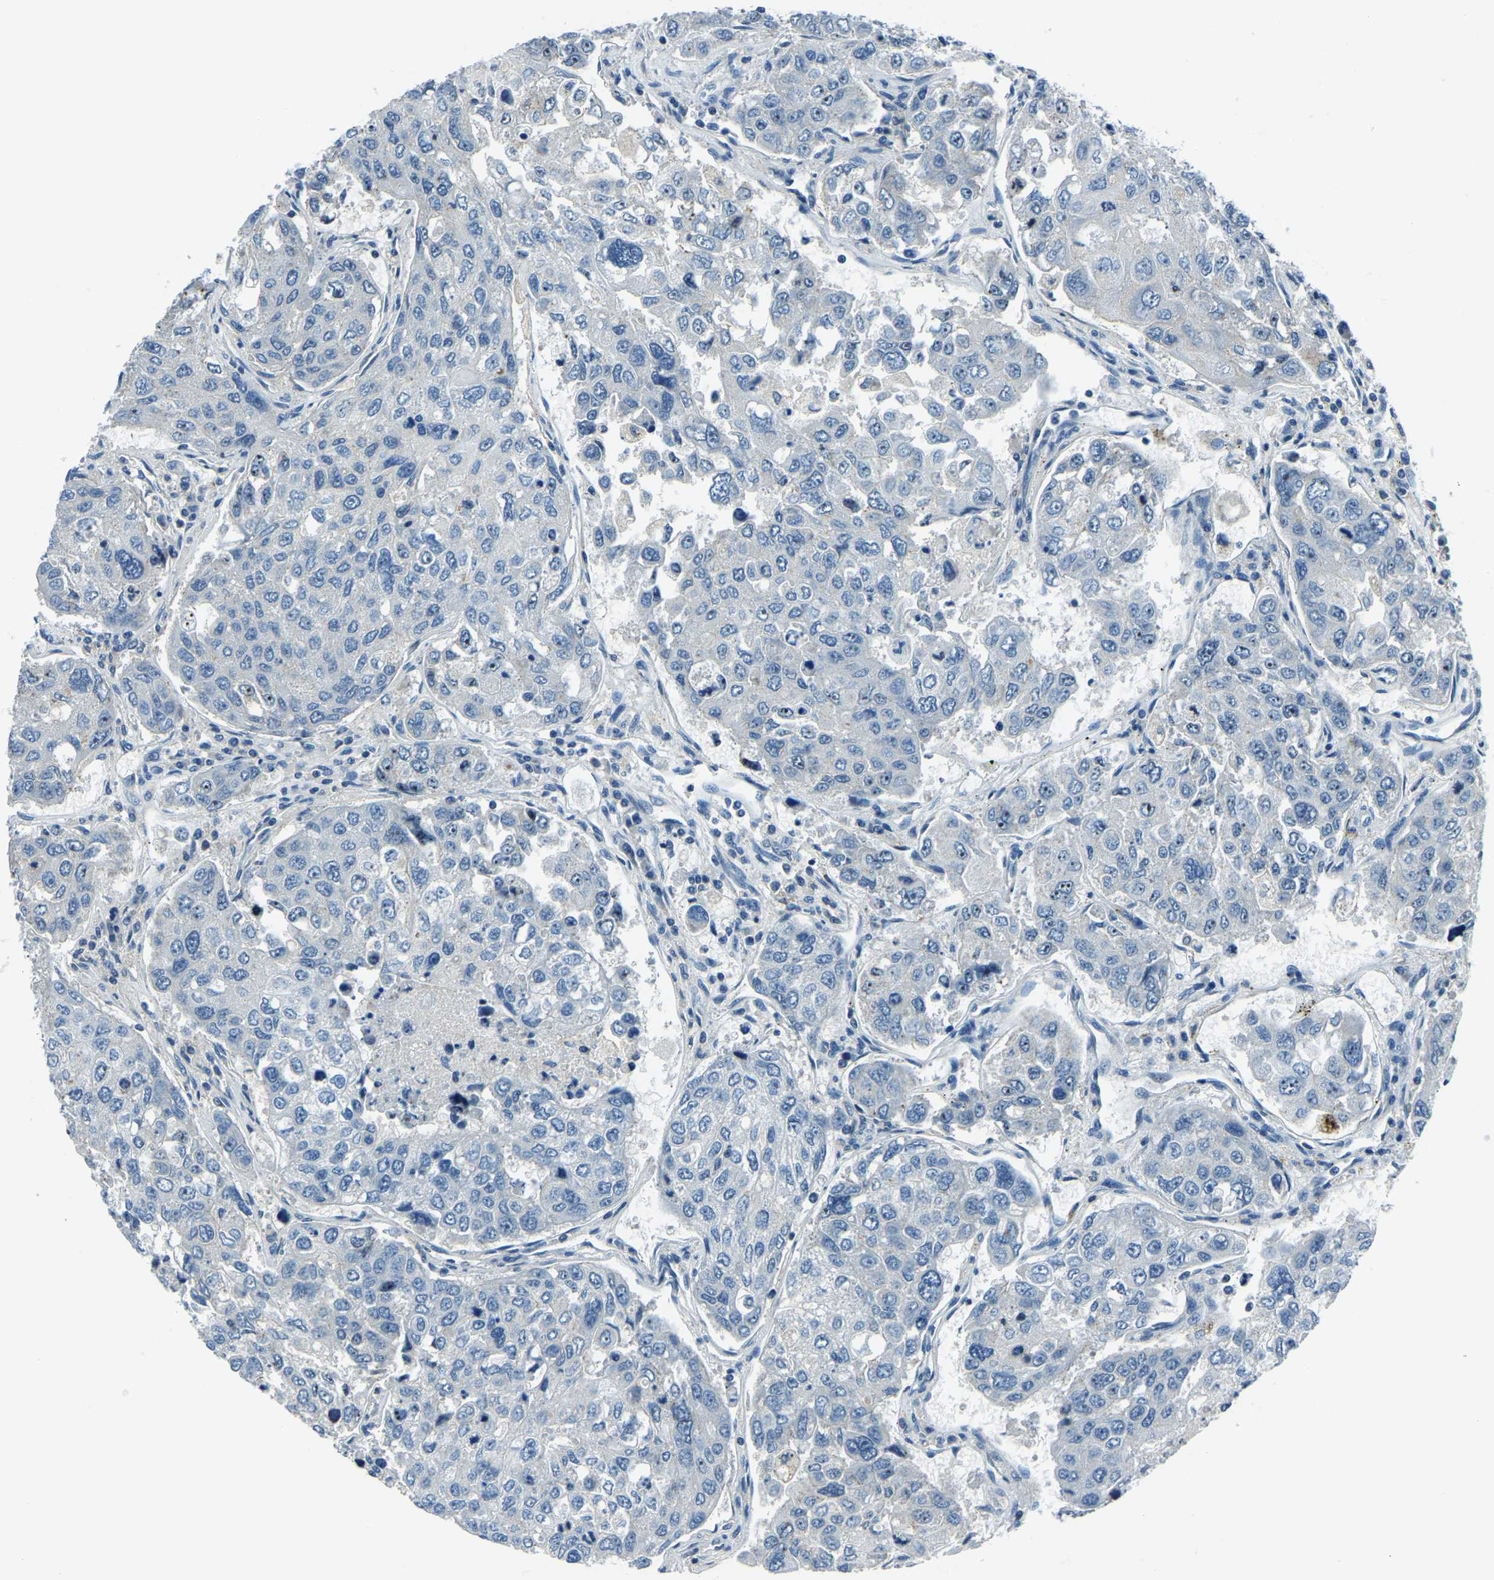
{"staining": {"intensity": "negative", "quantity": "none", "location": "none"}, "tissue": "urothelial cancer", "cell_type": "Tumor cells", "image_type": "cancer", "snomed": [{"axis": "morphology", "description": "Urothelial carcinoma, High grade"}, {"axis": "topography", "description": "Lymph node"}, {"axis": "topography", "description": "Urinary bladder"}], "caption": "Photomicrograph shows no protein expression in tumor cells of high-grade urothelial carcinoma tissue.", "gene": "RRP1", "patient": {"sex": "male", "age": 51}}